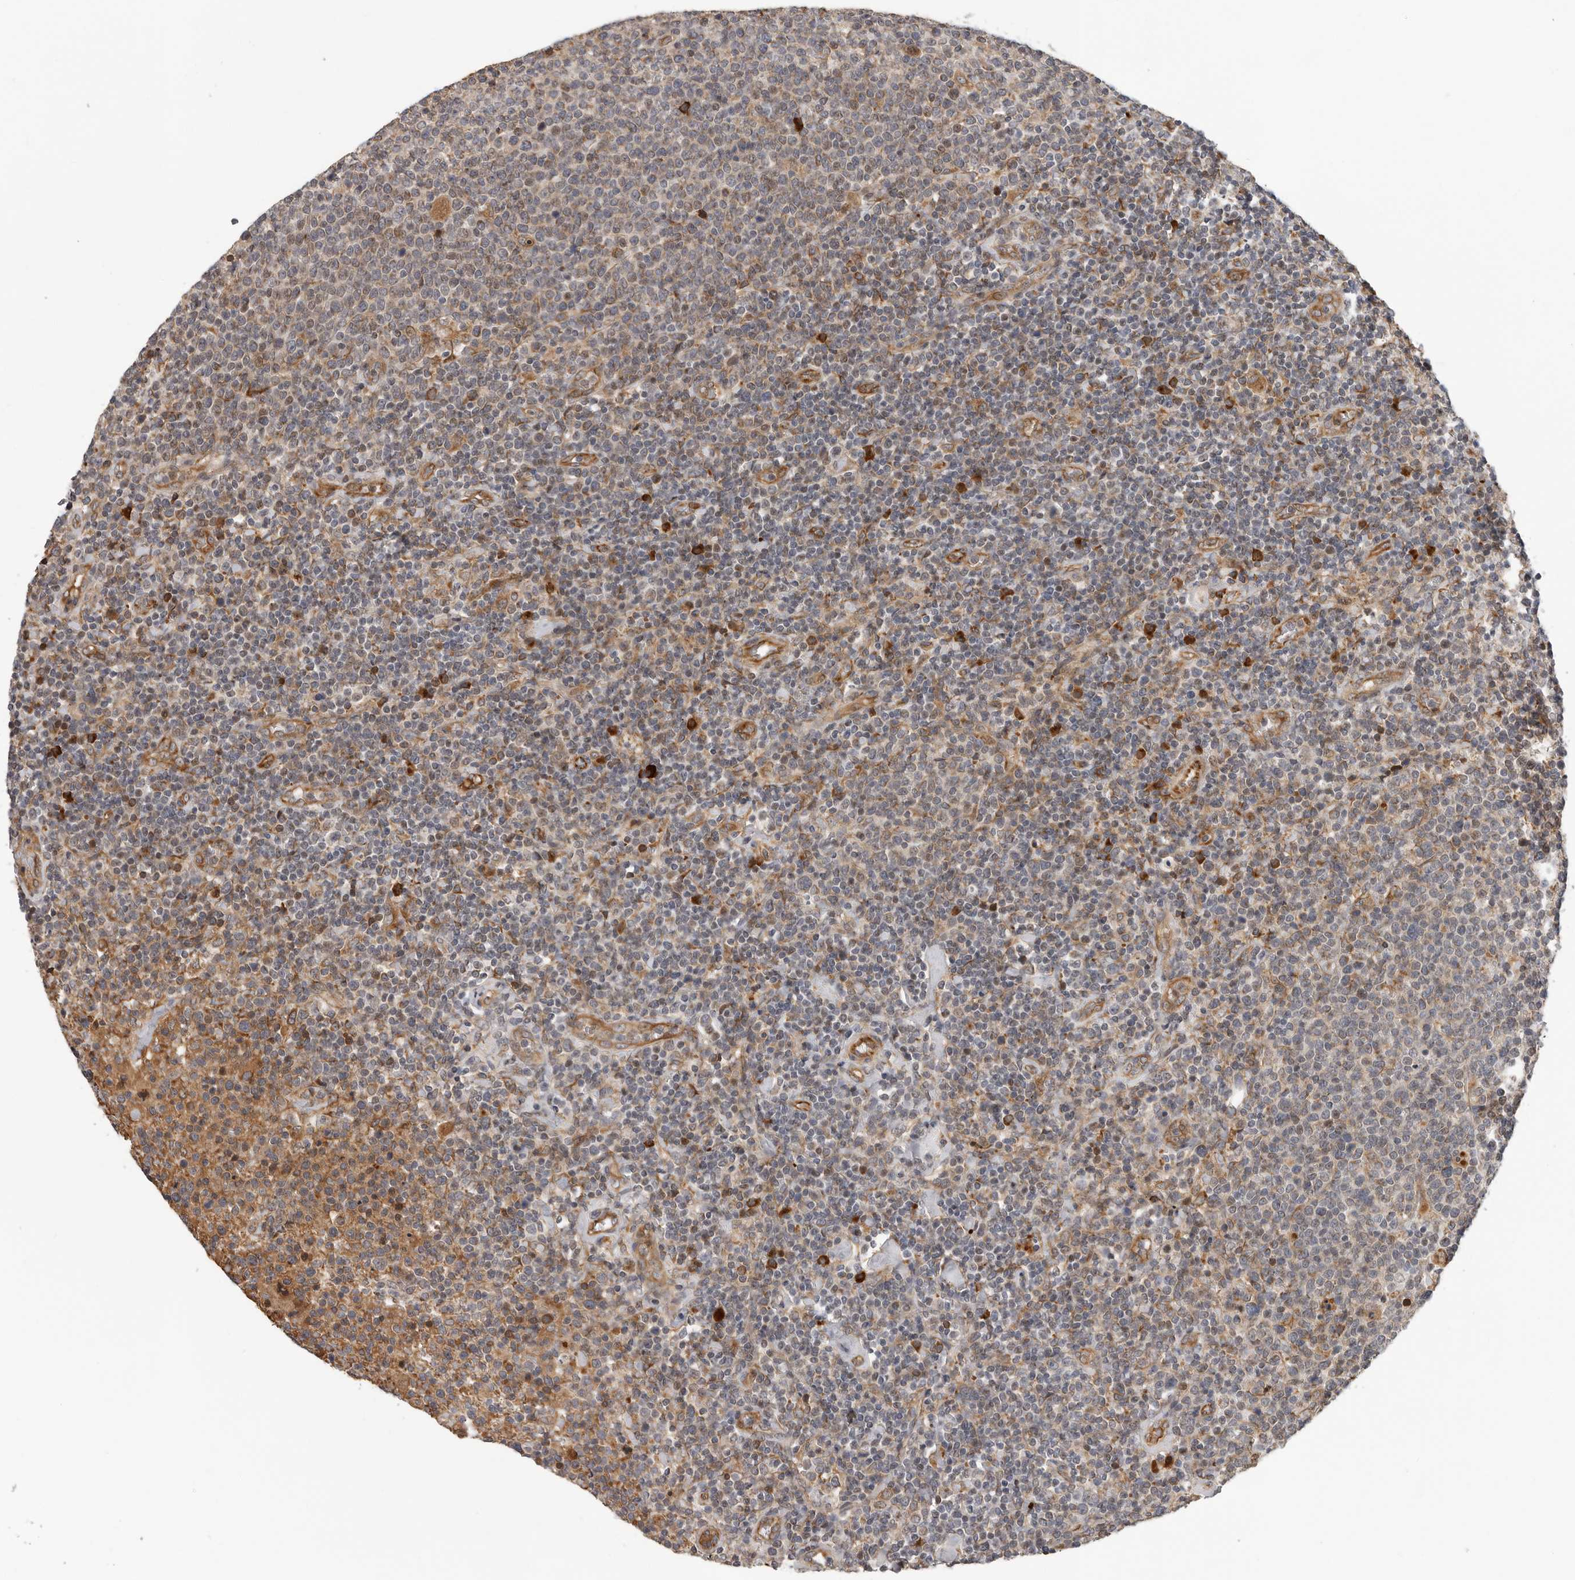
{"staining": {"intensity": "moderate", "quantity": "25%-75%", "location": "cytoplasmic/membranous"}, "tissue": "lymphoma", "cell_type": "Tumor cells", "image_type": "cancer", "snomed": [{"axis": "morphology", "description": "Malignant lymphoma, non-Hodgkin's type, High grade"}, {"axis": "topography", "description": "Lymph node"}], "caption": "Lymphoma was stained to show a protein in brown. There is medium levels of moderate cytoplasmic/membranous staining in about 25%-75% of tumor cells.", "gene": "RNF157", "patient": {"sex": "male", "age": 61}}